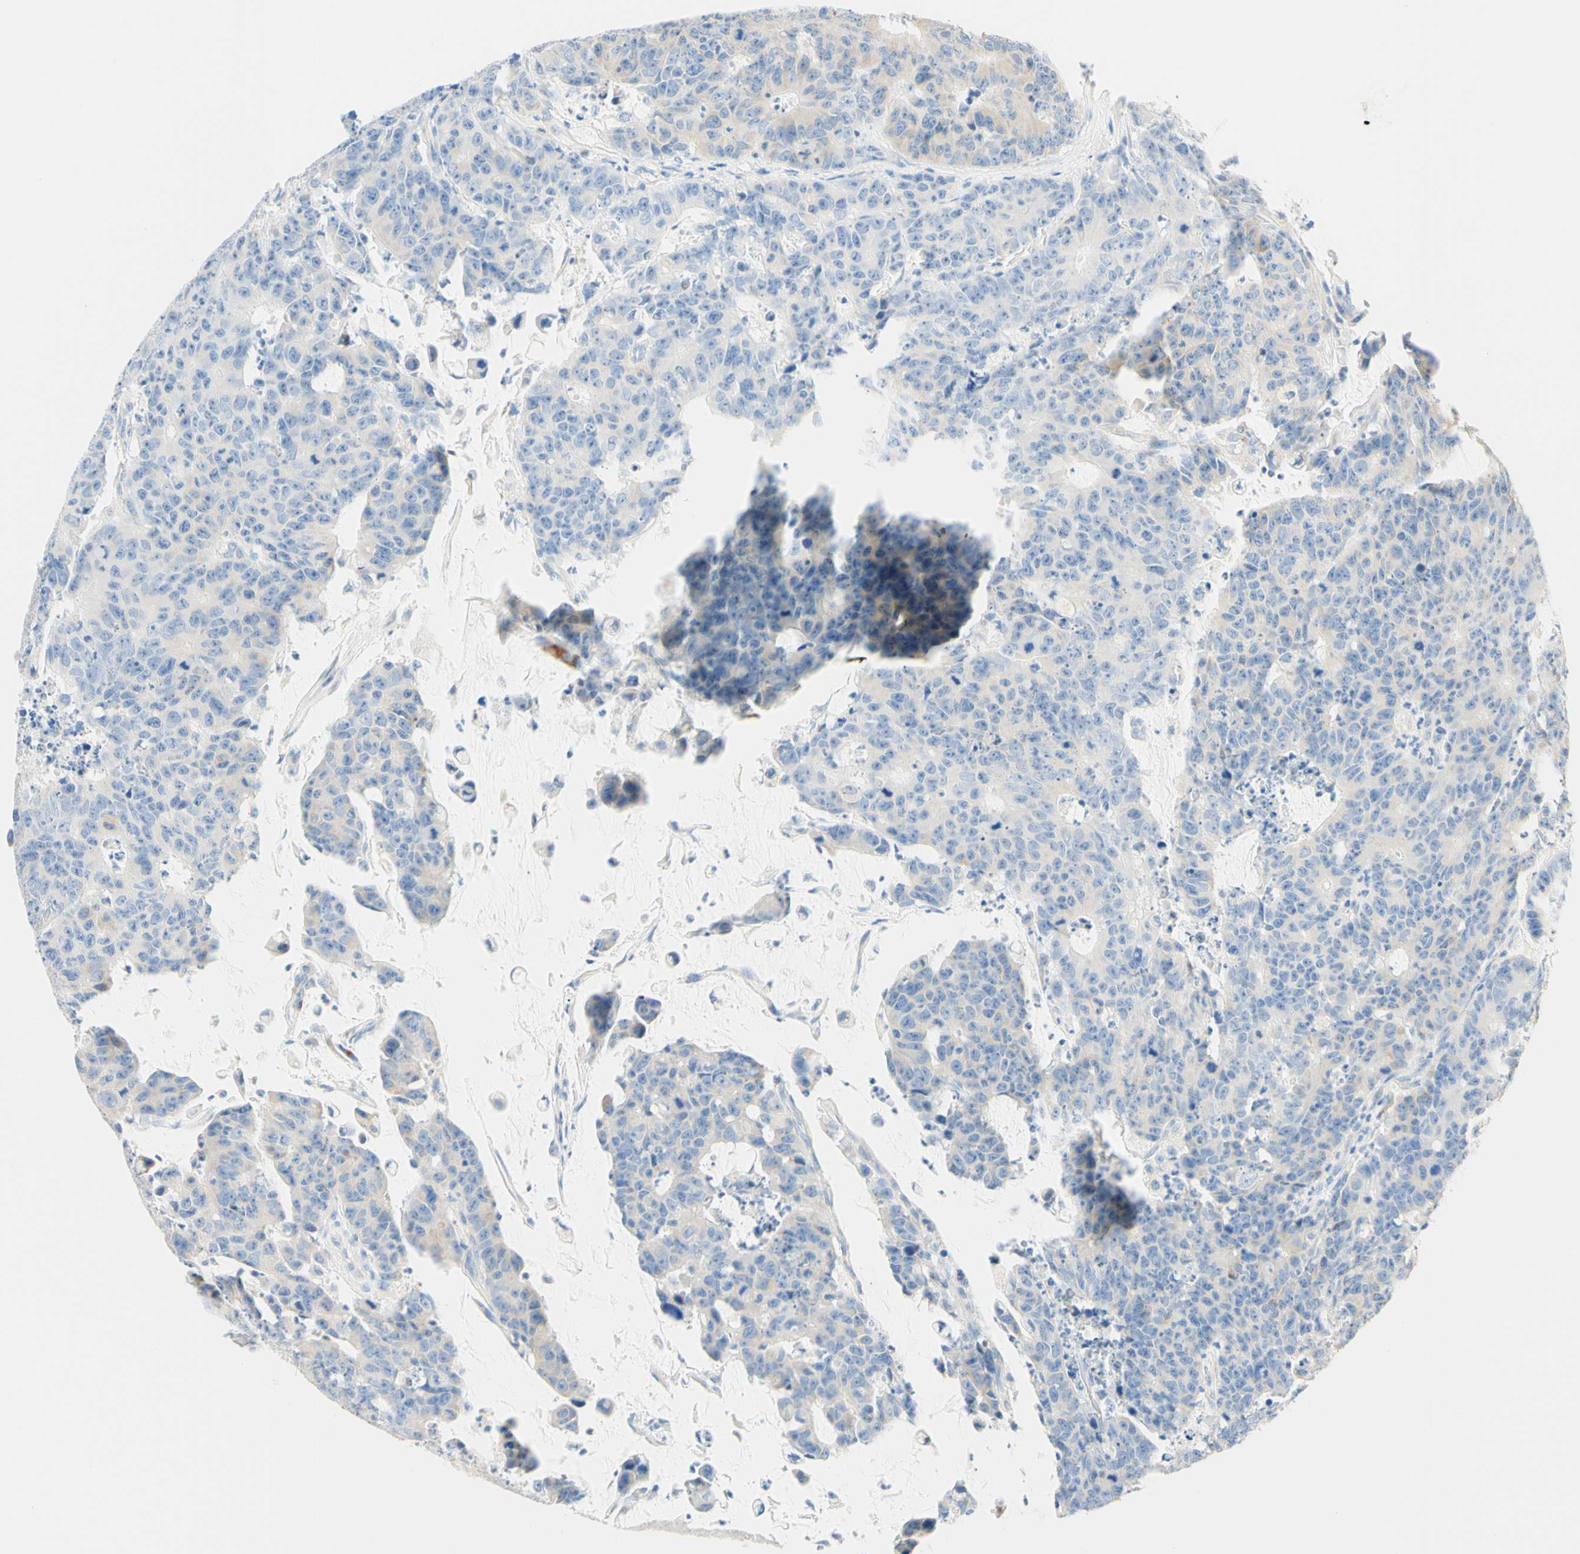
{"staining": {"intensity": "negative", "quantity": "none", "location": "none"}, "tissue": "colorectal cancer", "cell_type": "Tumor cells", "image_type": "cancer", "snomed": [{"axis": "morphology", "description": "Adenocarcinoma, NOS"}, {"axis": "topography", "description": "Colon"}], "caption": "This histopathology image is of colorectal cancer (adenocarcinoma) stained with immunohistochemistry (IHC) to label a protein in brown with the nuclei are counter-stained blue. There is no expression in tumor cells.", "gene": "LAT", "patient": {"sex": "female", "age": 86}}